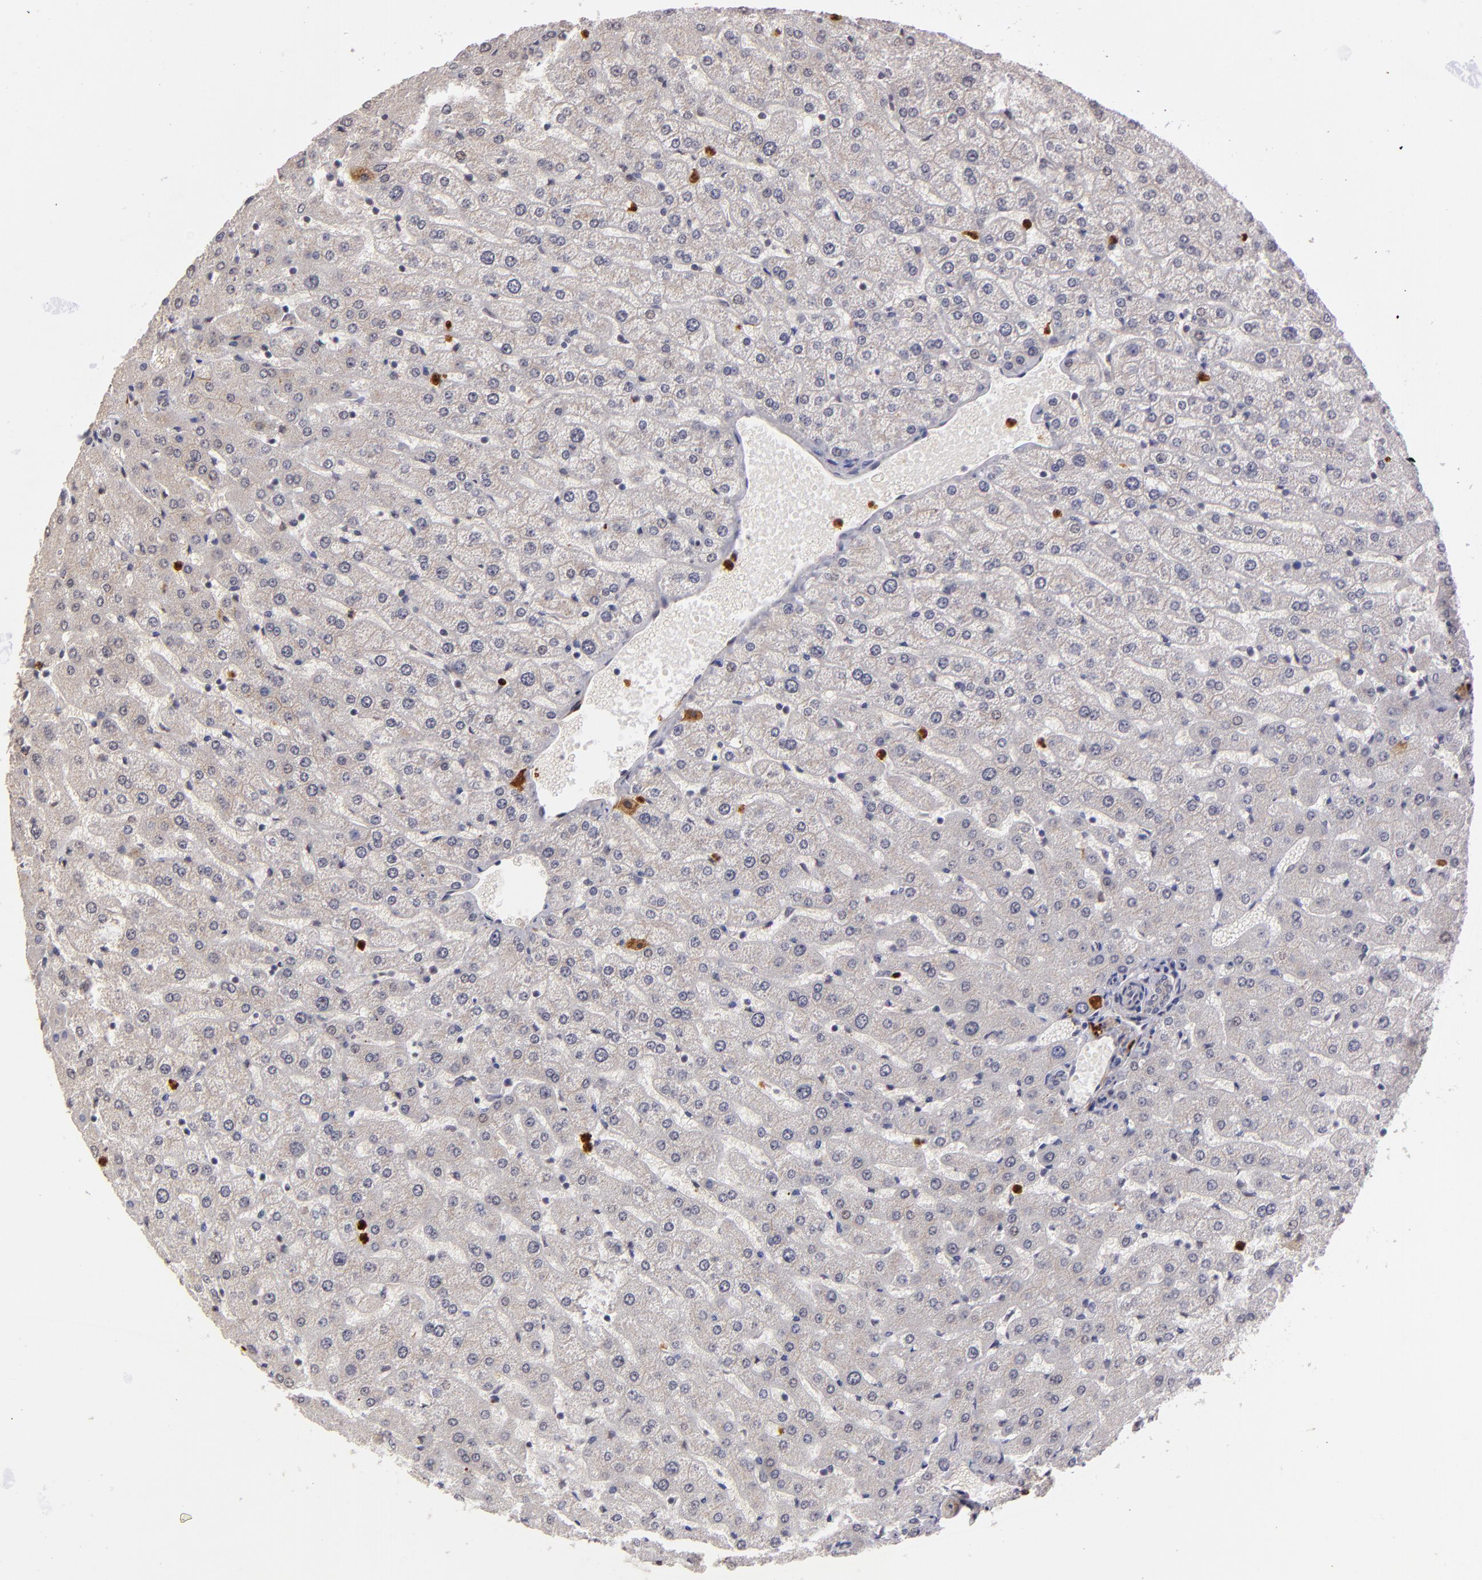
{"staining": {"intensity": "negative", "quantity": "none", "location": "none"}, "tissue": "liver", "cell_type": "Cholangiocytes", "image_type": "normal", "snomed": [{"axis": "morphology", "description": "Normal tissue, NOS"}, {"axis": "morphology", "description": "Fibrosis, NOS"}, {"axis": "topography", "description": "Liver"}], "caption": "Cholangiocytes are negative for brown protein staining in unremarkable liver. The staining was performed using DAB to visualize the protein expression in brown, while the nuclei were stained in blue with hematoxylin (Magnification: 20x).", "gene": "RXRG", "patient": {"sex": "female", "age": 29}}